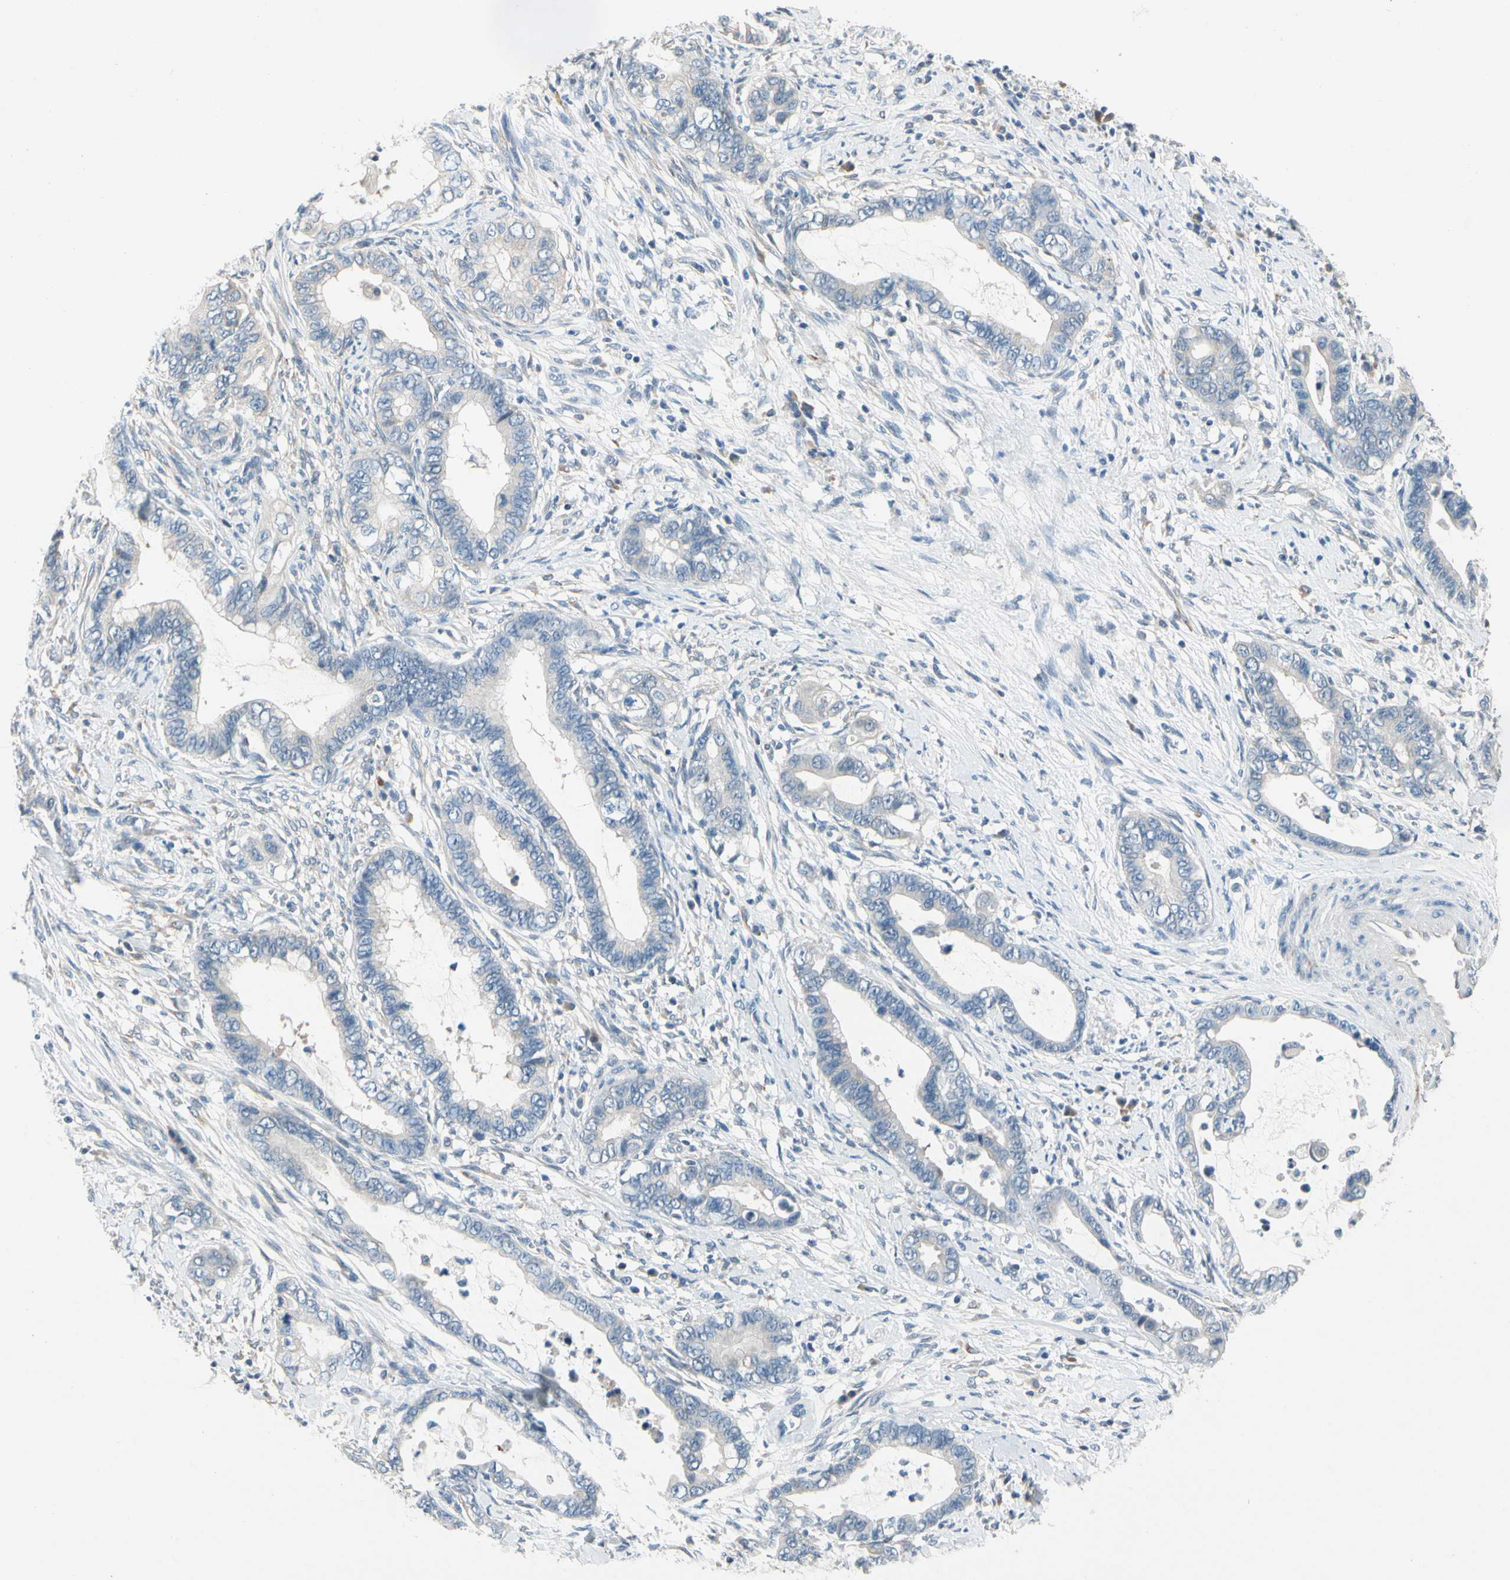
{"staining": {"intensity": "negative", "quantity": "none", "location": "none"}, "tissue": "cervical cancer", "cell_type": "Tumor cells", "image_type": "cancer", "snomed": [{"axis": "morphology", "description": "Adenocarcinoma, NOS"}, {"axis": "topography", "description": "Cervix"}], "caption": "Protein analysis of cervical cancer (adenocarcinoma) exhibits no significant staining in tumor cells.", "gene": "SLC27A6", "patient": {"sex": "female", "age": 44}}